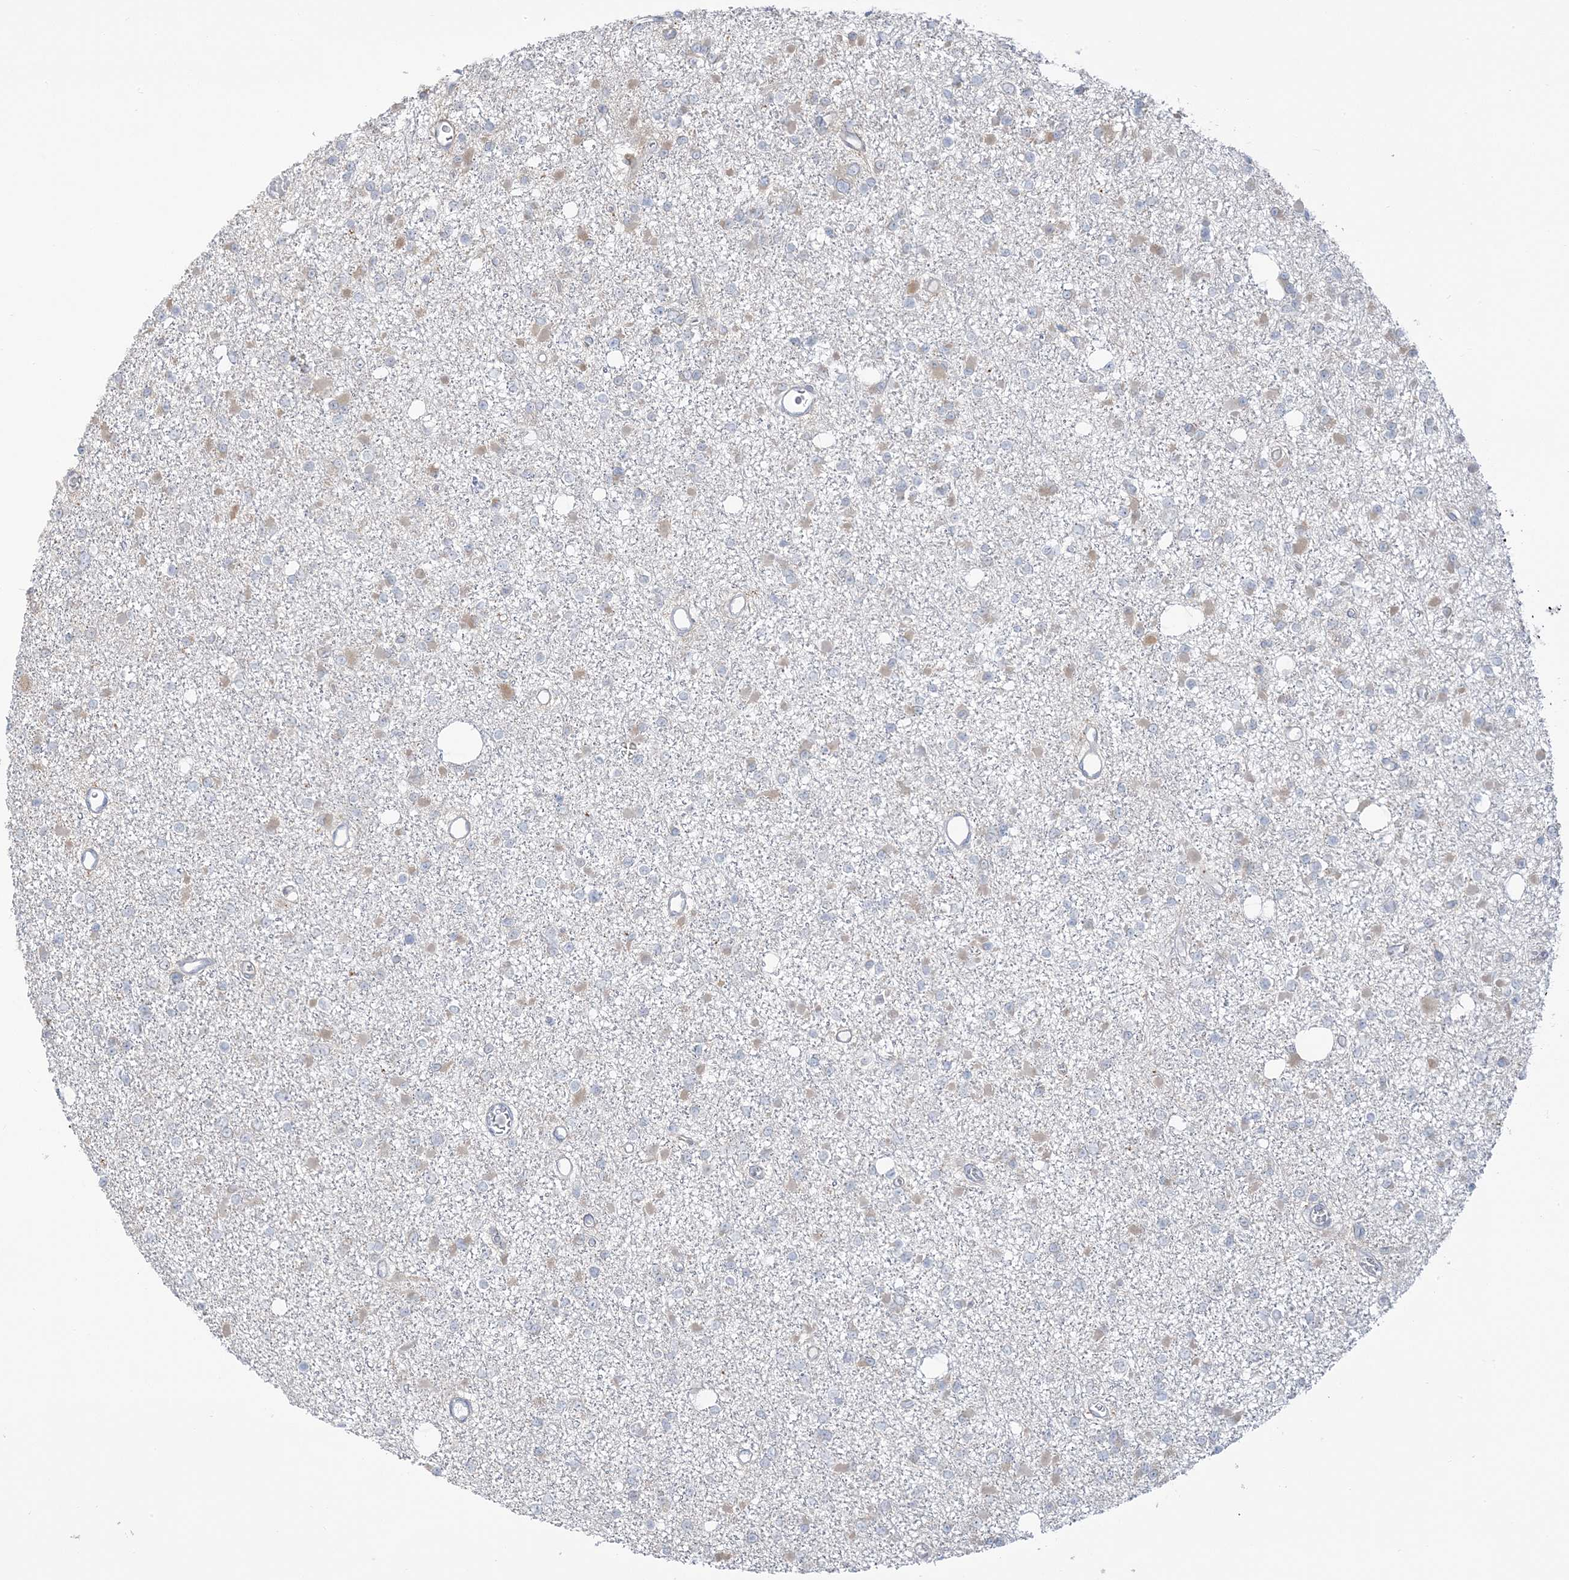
{"staining": {"intensity": "weak", "quantity": "<25%", "location": "cytoplasmic/membranous"}, "tissue": "glioma", "cell_type": "Tumor cells", "image_type": "cancer", "snomed": [{"axis": "morphology", "description": "Glioma, malignant, Low grade"}, {"axis": "topography", "description": "Brain"}], "caption": "Malignant glioma (low-grade) was stained to show a protein in brown. There is no significant expression in tumor cells. (Stains: DAB (3,3'-diaminobenzidine) IHC with hematoxylin counter stain, Microscopy: brightfield microscopy at high magnification).", "gene": "EEFSEC", "patient": {"sex": "female", "age": 22}}